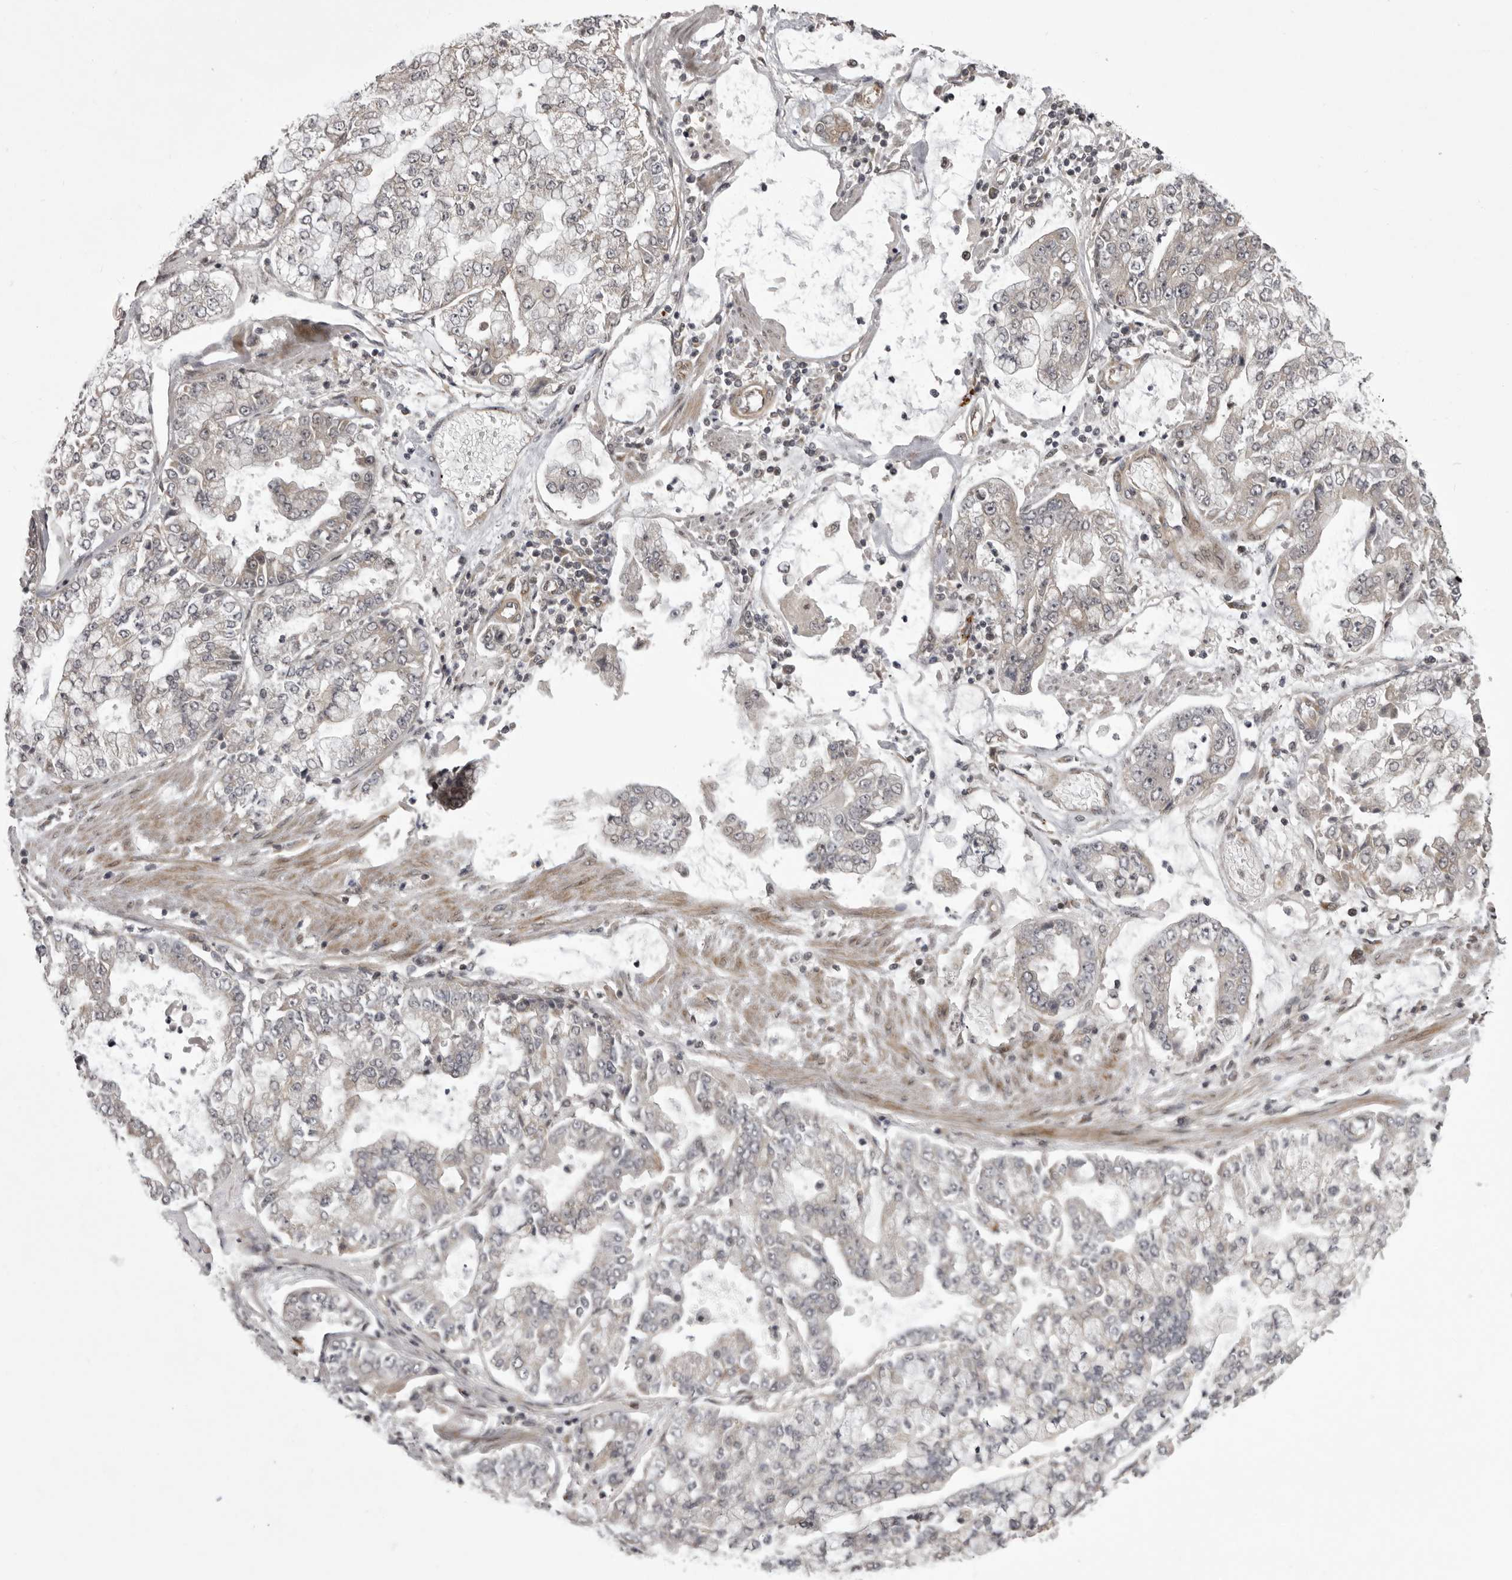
{"staining": {"intensity": "negative", "quantity": "none", "location": "none"}, "tissue": "stomach cancer", "cell_type": "Tumor cells", "image_type": "cancer", "snomed": [{"axis": "morphology", "description": "Adenocarcinoma, NOS"}, {"axis": "topography", "description": "Stomach"}], "caption": "IHC photomicrograph of stomach cancer (adenocarcinoma) stained for a protein (brown), which shows no positivity in tumor cells.", "gene": "C1orf109", "patient": {"sex": "male", "age": 76}}